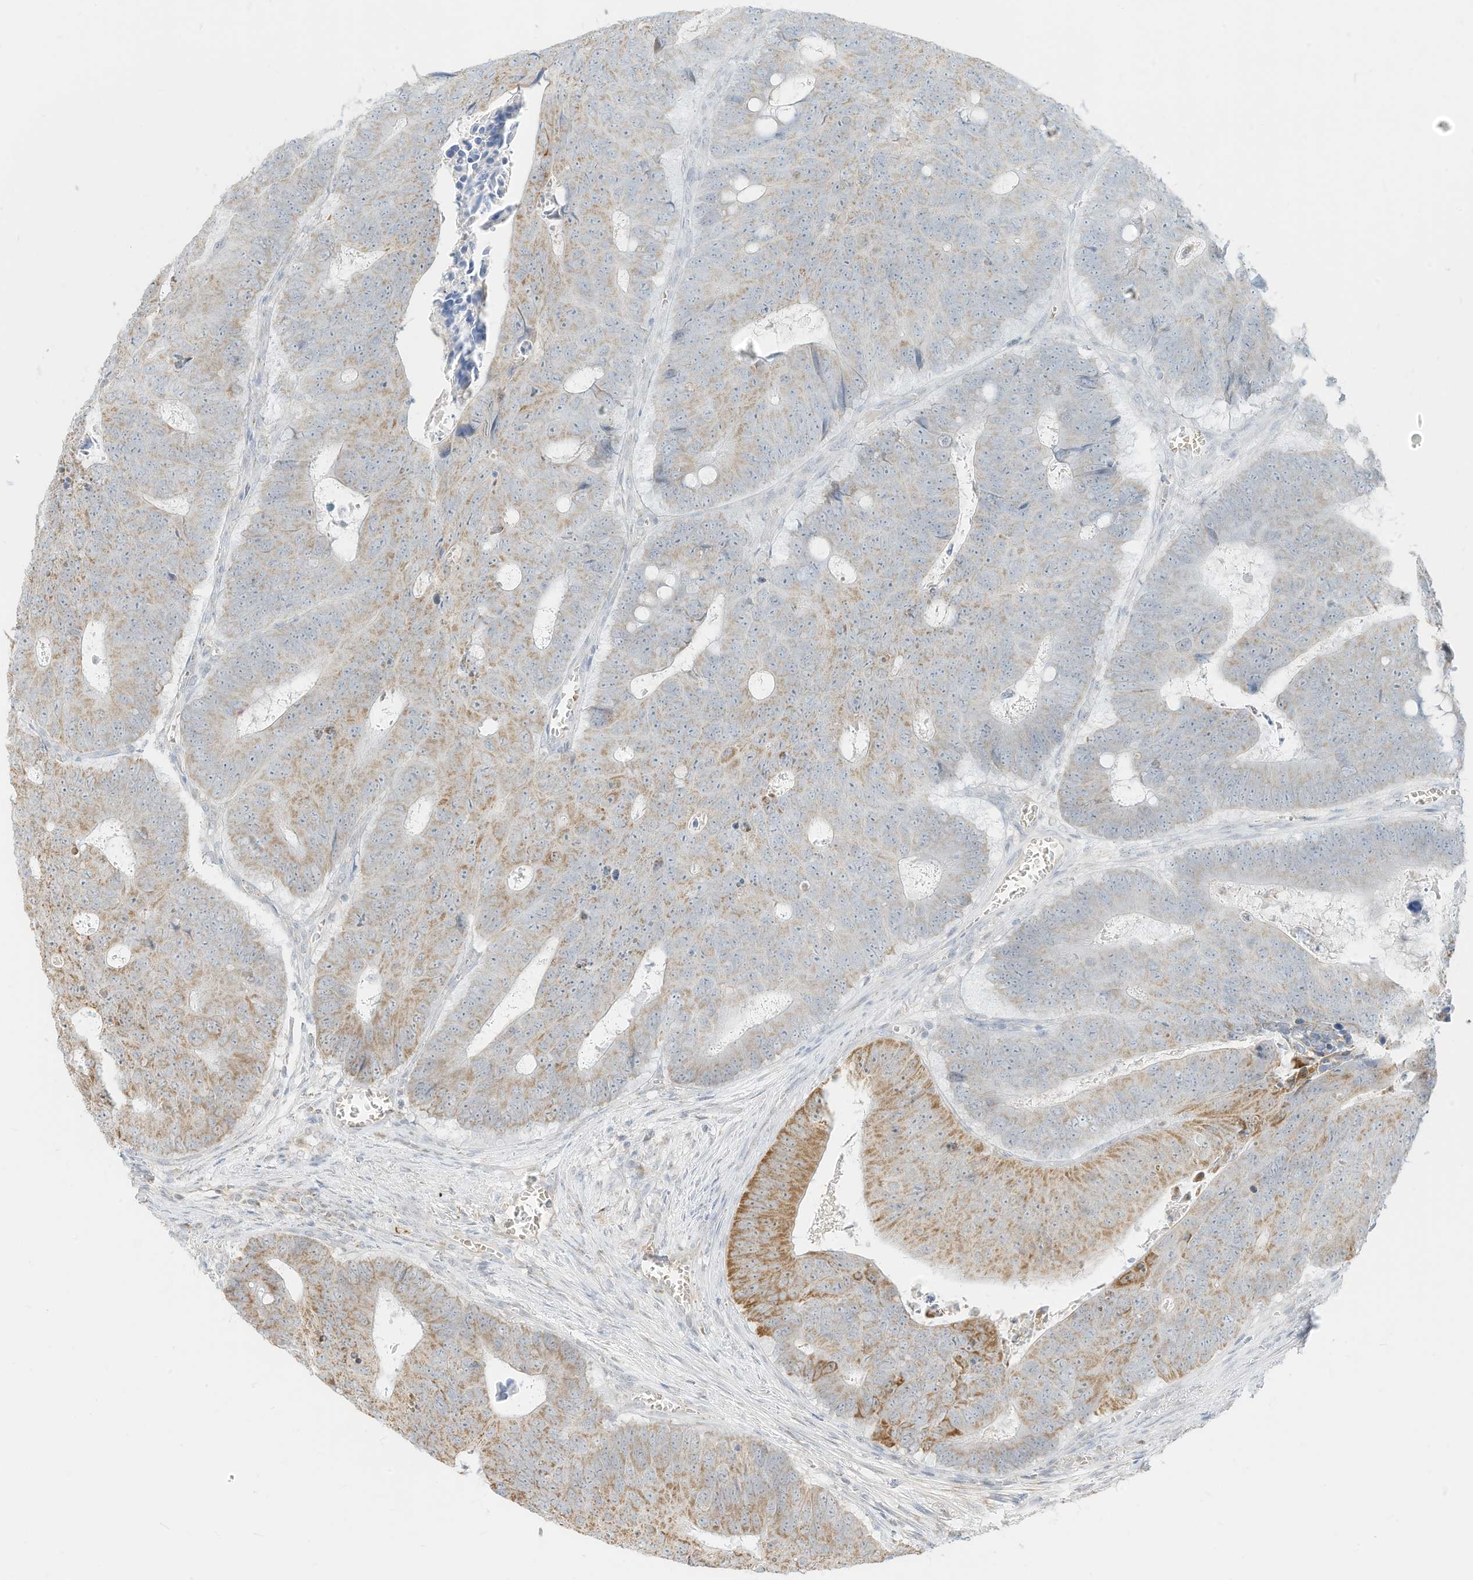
{"staining": {"intensity": "moderate", "quantity": "<25%", "location": "cytoplasmic/membranous"}, "tissue": "colorectal cancer", "cell_type": "Tumor cells", "image_type": "cancer", "snomed": [{"axis": "morphology", "description": "Adenocarcinoma, NOS"}, {"axis": "topography", "description": "Colon"}], "caption": "Protein expression analysis of adenocarcinoma (colorectal) demonstrates moderate cytoplasmic/membranous positivity in approximately <25% of tumor cells.", "gene": "MTUS2", "patient": {"sex": "male", "age": 87}}